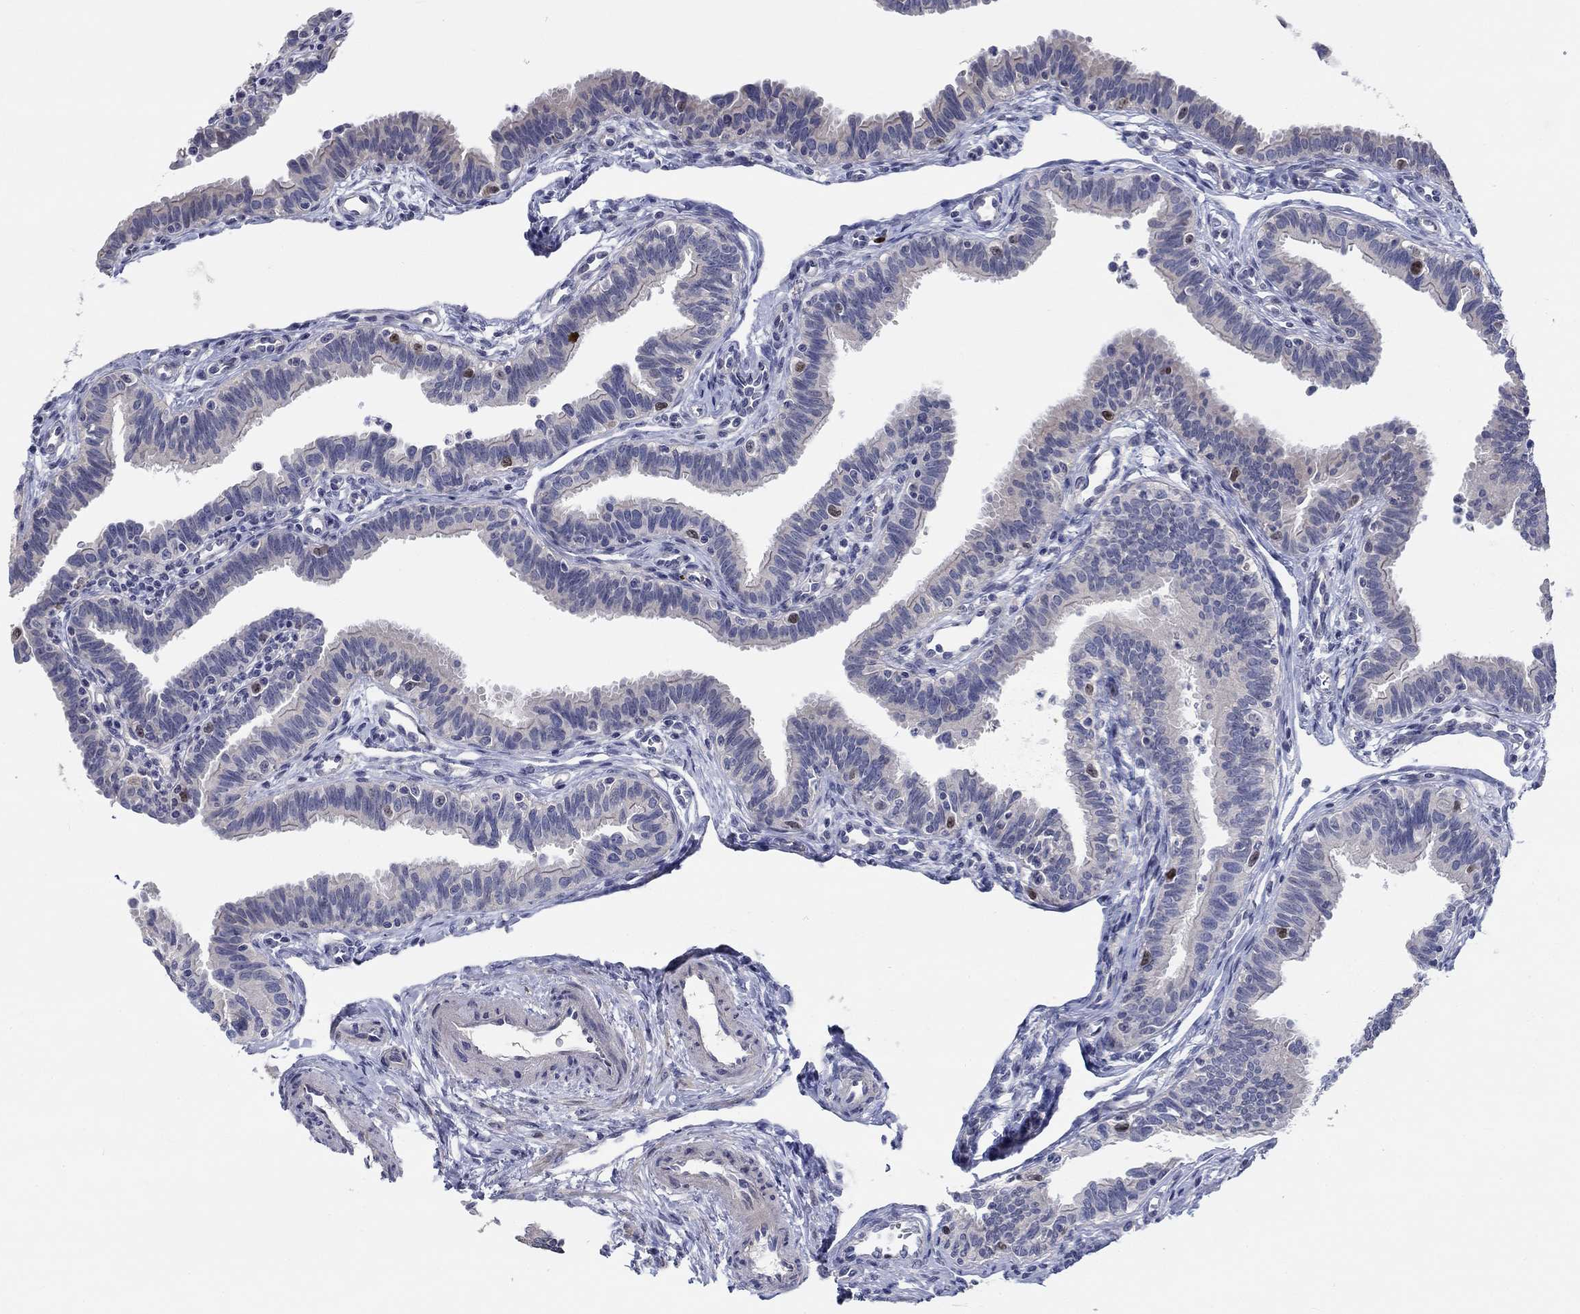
{"staining": {"intensity": "strong", "quantity": "<25%", "location": "nuclear"}, "tissue": "fallopian tube", "cell_type": "Glandular cells", "image_type": "normal", "snomed": [{"axis": "morphology", "description": "Normal tissue, NOS"}, {"axis": "topography", "description": "Fallopian tube"}], "caption": "High-power microscopy captured an immunohistochemistry image of normal fallopian tube, revealing strong nuclear positivity in about <25% of glandular cells. (DAB (3,3'-diaminobenzidine) IHC with brightfield microscopy, high magnification).", "gene": "PRC1", "patient": {"sex": "female", "age": 36}}